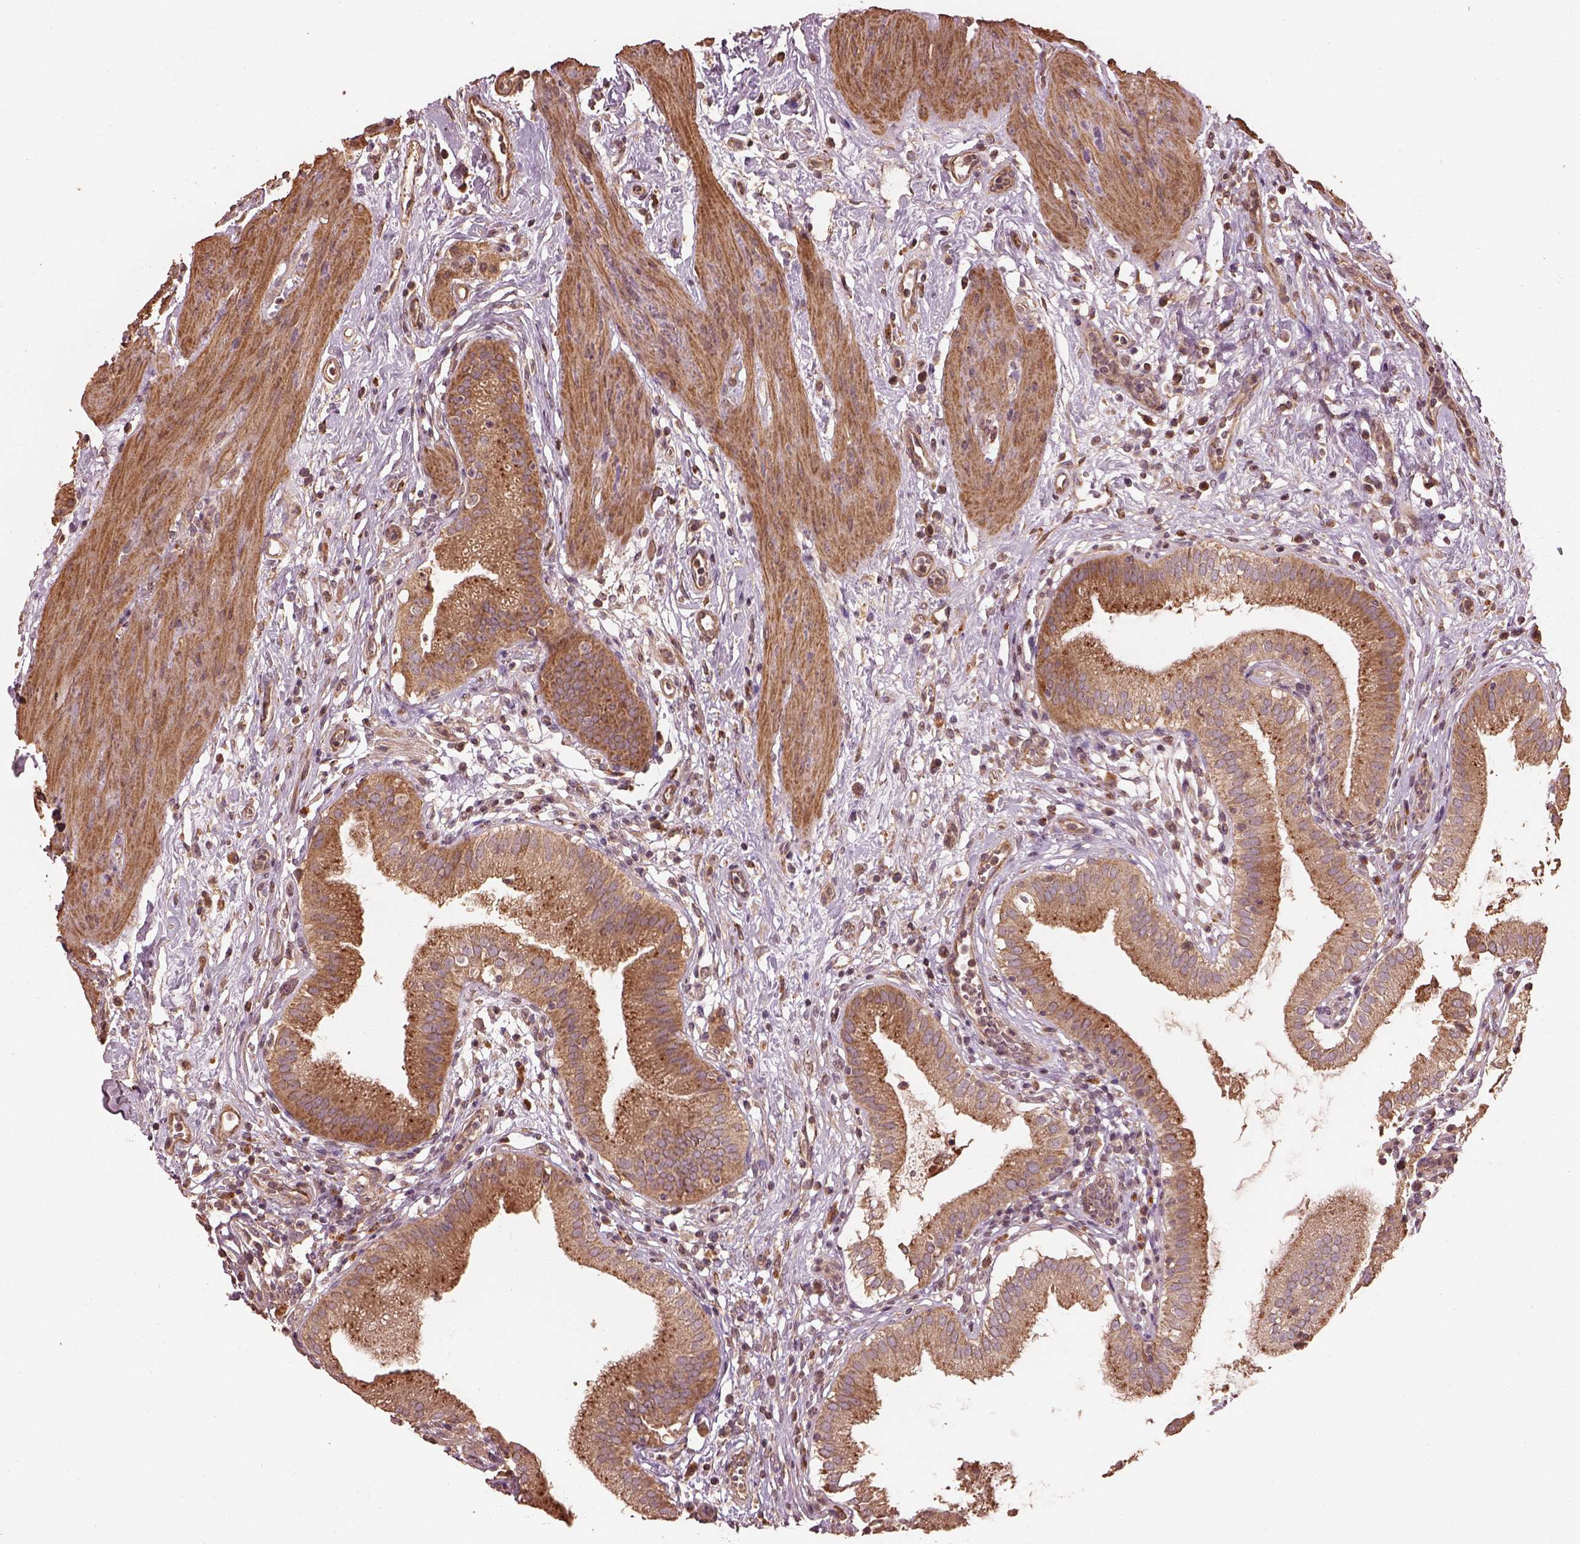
{"staining": {"intensity": "moderate", "quantity": ">75%", "location": "cytoplasmic/membranous"}, "tissue": "gallbladder", "cell_type": "Glandular cells", "image_type": "normal", "snomed": [{"axis": "morphology", "description": "Normal tissue, NOS"}, {"axis": "topography", "description": "Gallbladder"}], "caption": "IHC (DAB (3,3'-diaminobenzidine)) staining of unremarkable human gallbladder reveals moderate cytoplasmic/membranous protein staining in approximately >75% of glandular cells. (IHC, brightfield microscopy, high magnification).", "gene": "METTL4", "patient": {"sex": "female", "age": 65}}